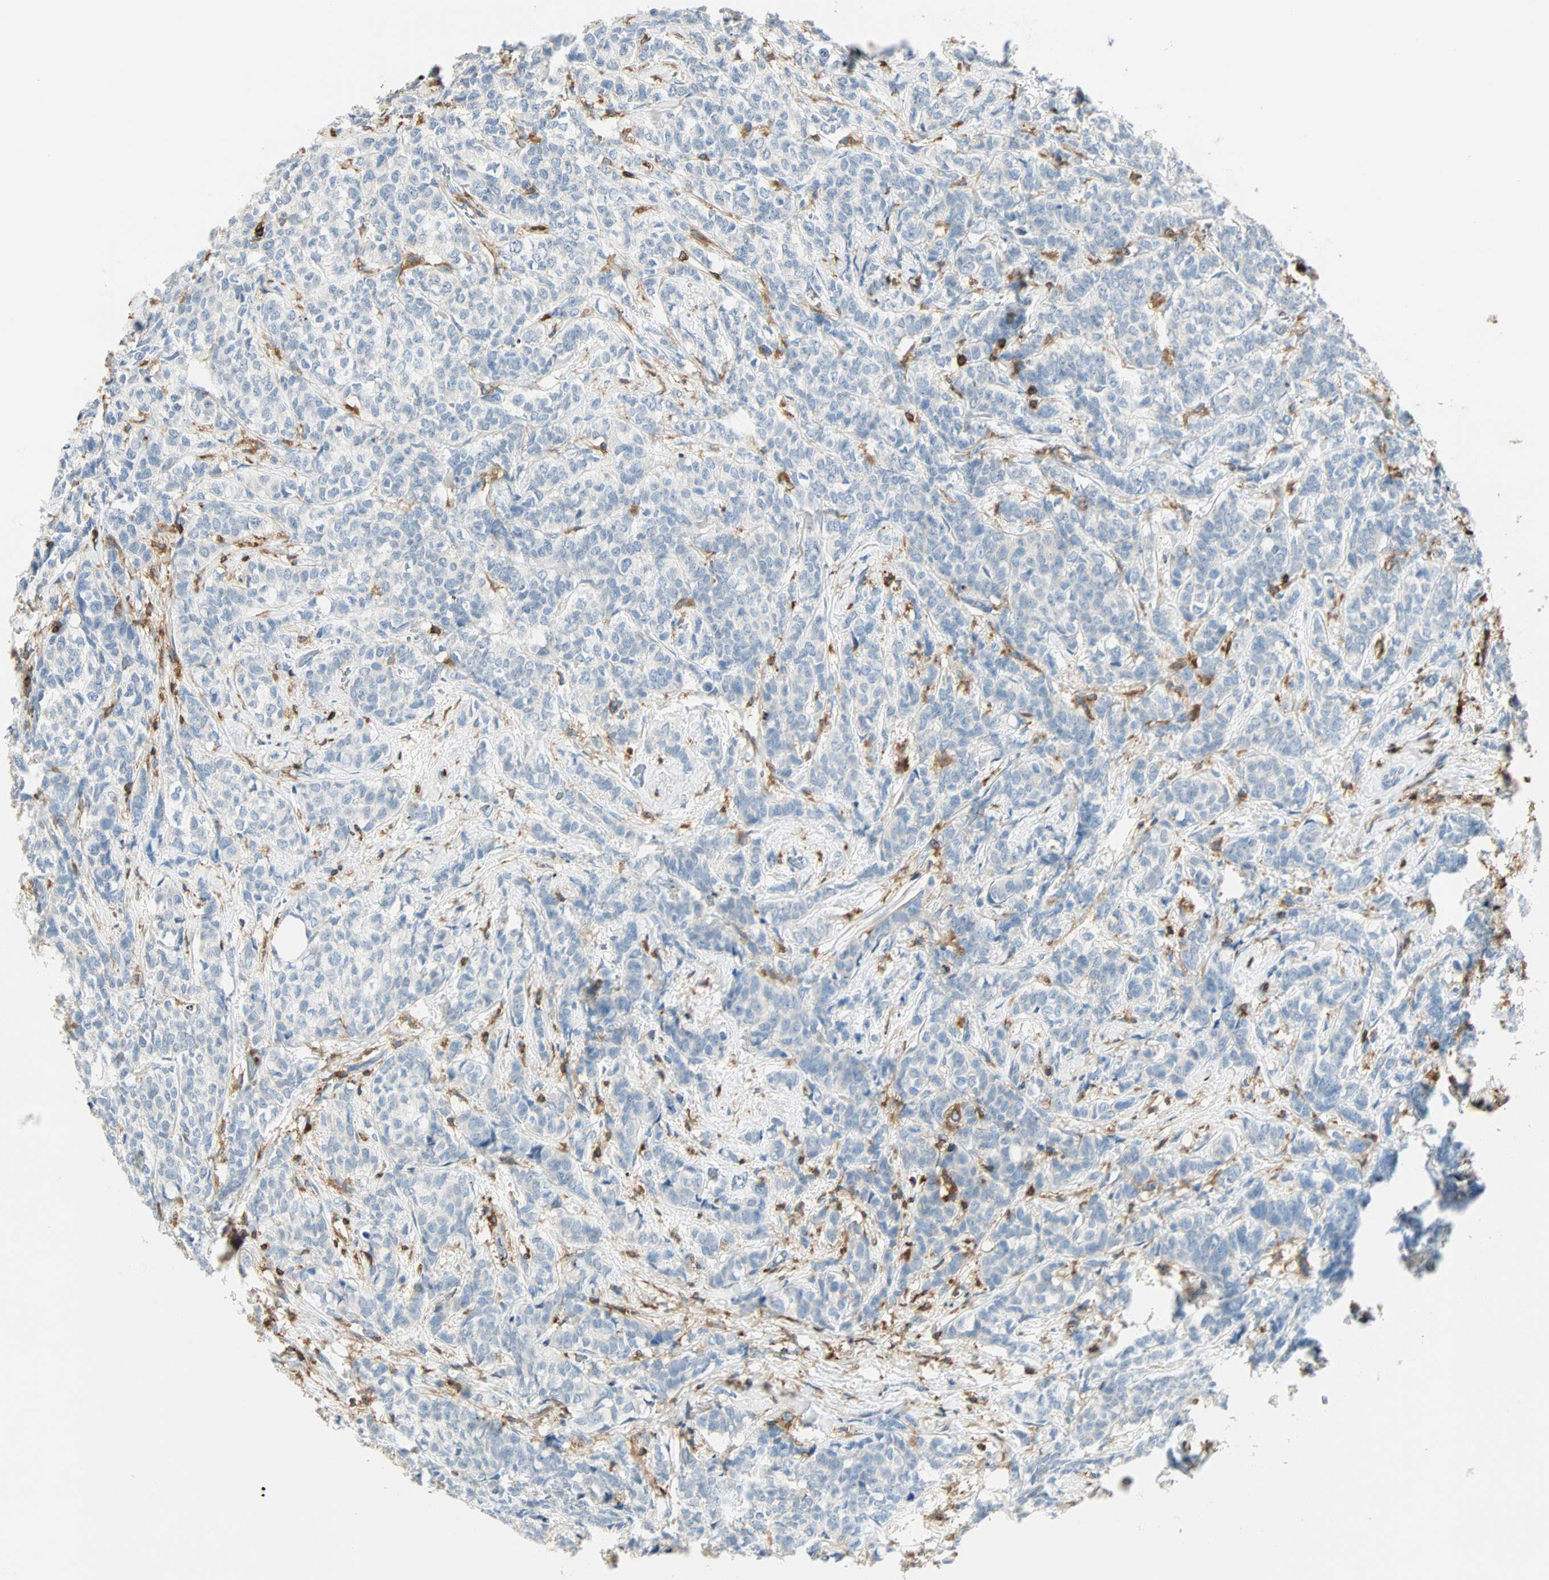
{"staining": {"intensity": "negative", "quantity": "none", "location": "none"}, "tissue": "breast cancer", "cell_type": "Tumor cells", "image_type": "cancer", "snomed": [{"axis": "morphology", "description": "Lobular carcinoma"}, {"axis": "topography", "description": "Breast"}], "caption": "This is an immunohistochemistry image of breast lobular carcinoma. There is no positivity in tumor cells.", "gene": "FMNL1", "patient": {"sex": "female", "age": 60}}